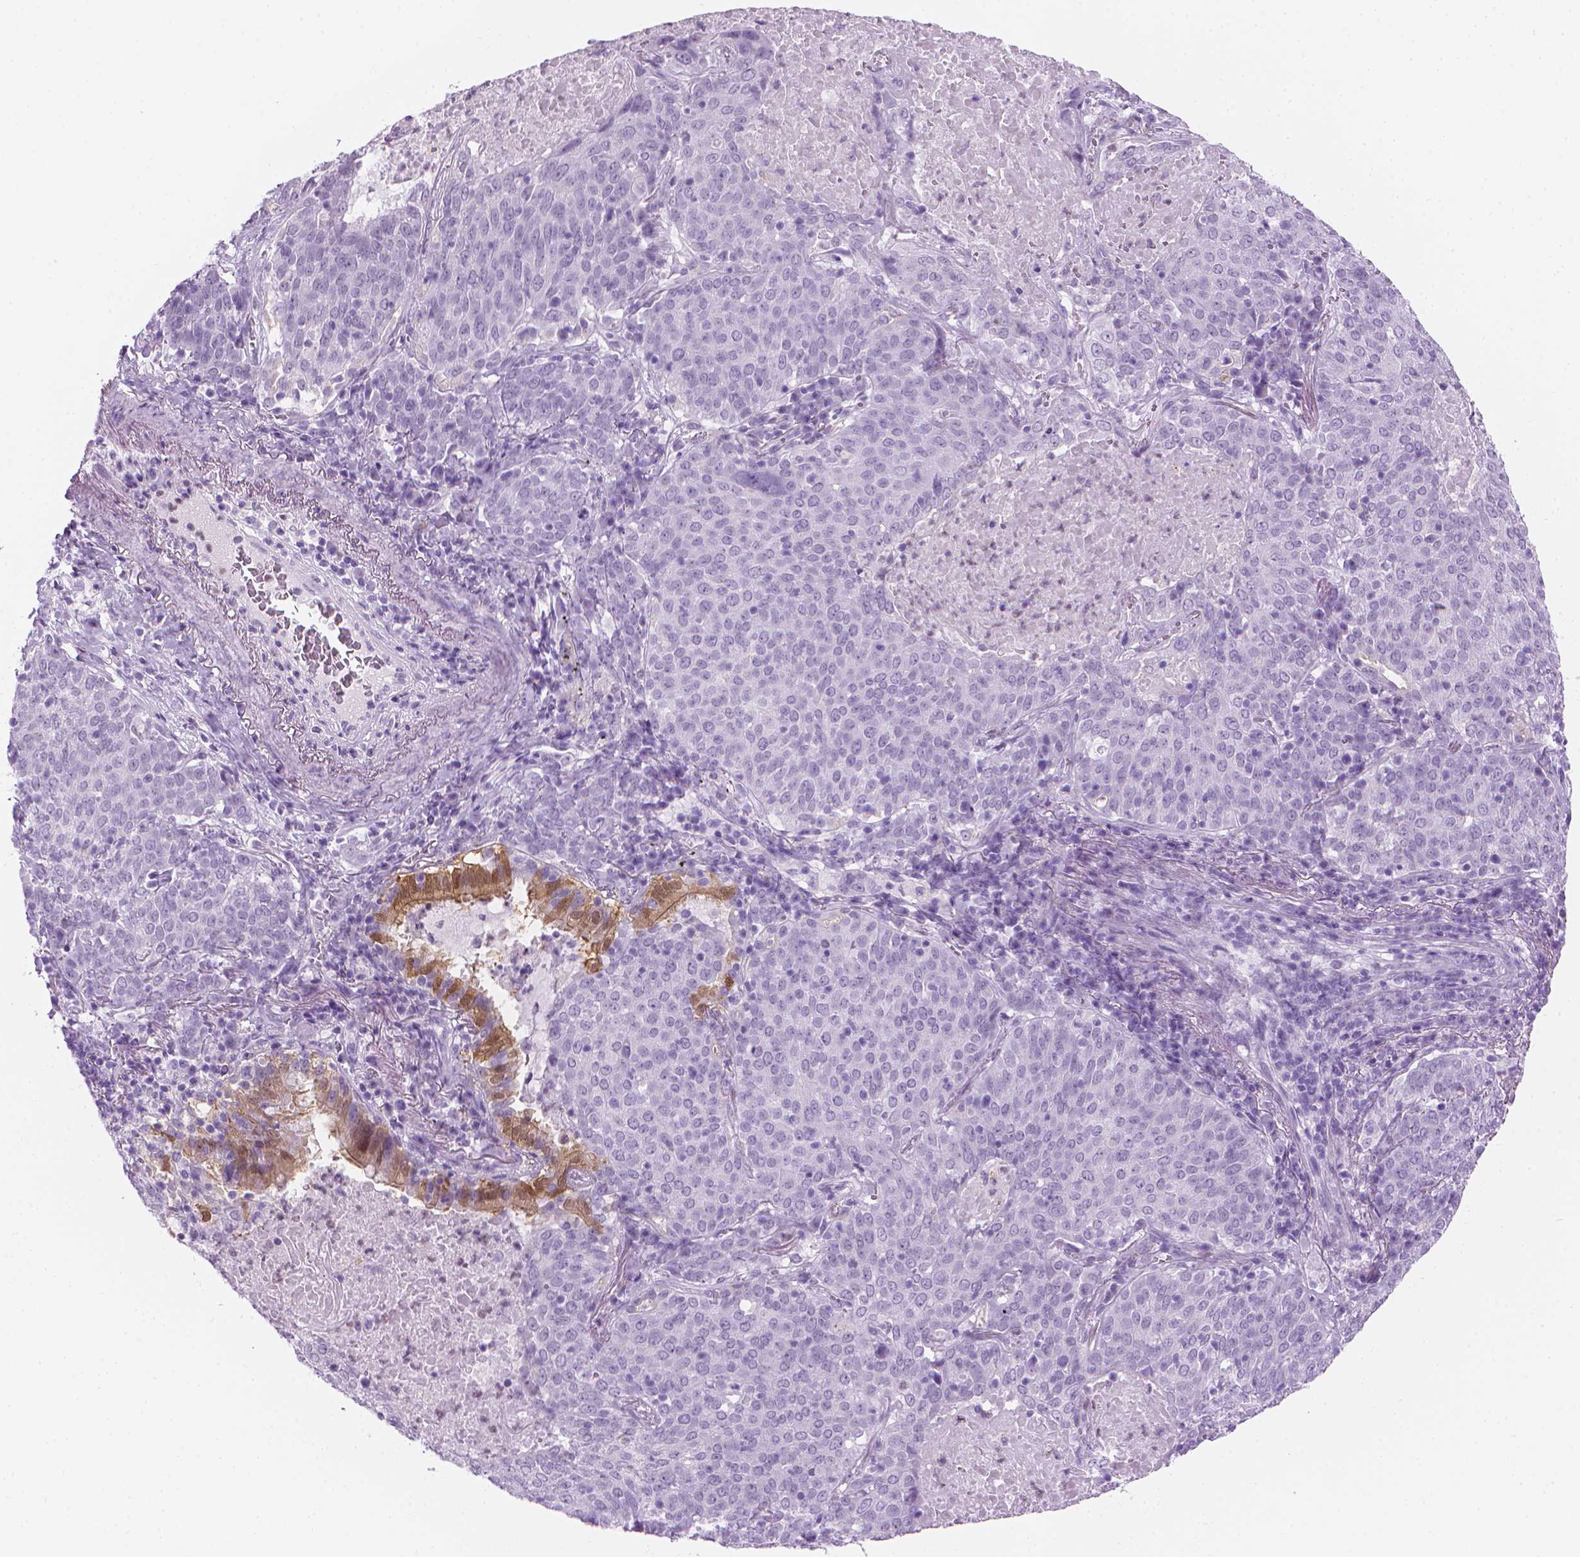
{"staining": {"intensity": "negative", "quantity": "none", "location": "none"}, "tissue": "lung cancer", "cell_type": "Tumor cells", "image_type": "cancer", "snomed": [{"axis": "morphology", "description": "Squamous cell carcinoma, NOS"}, {"axis": "topography", "description": "Lung"}], "caption": "Human squamous cell carcinoma (lung) stained for a protein using IHC shows no staining in tumor cells.", "gene": "TTC29", "patient": {"sex": "male", "age": 82}}